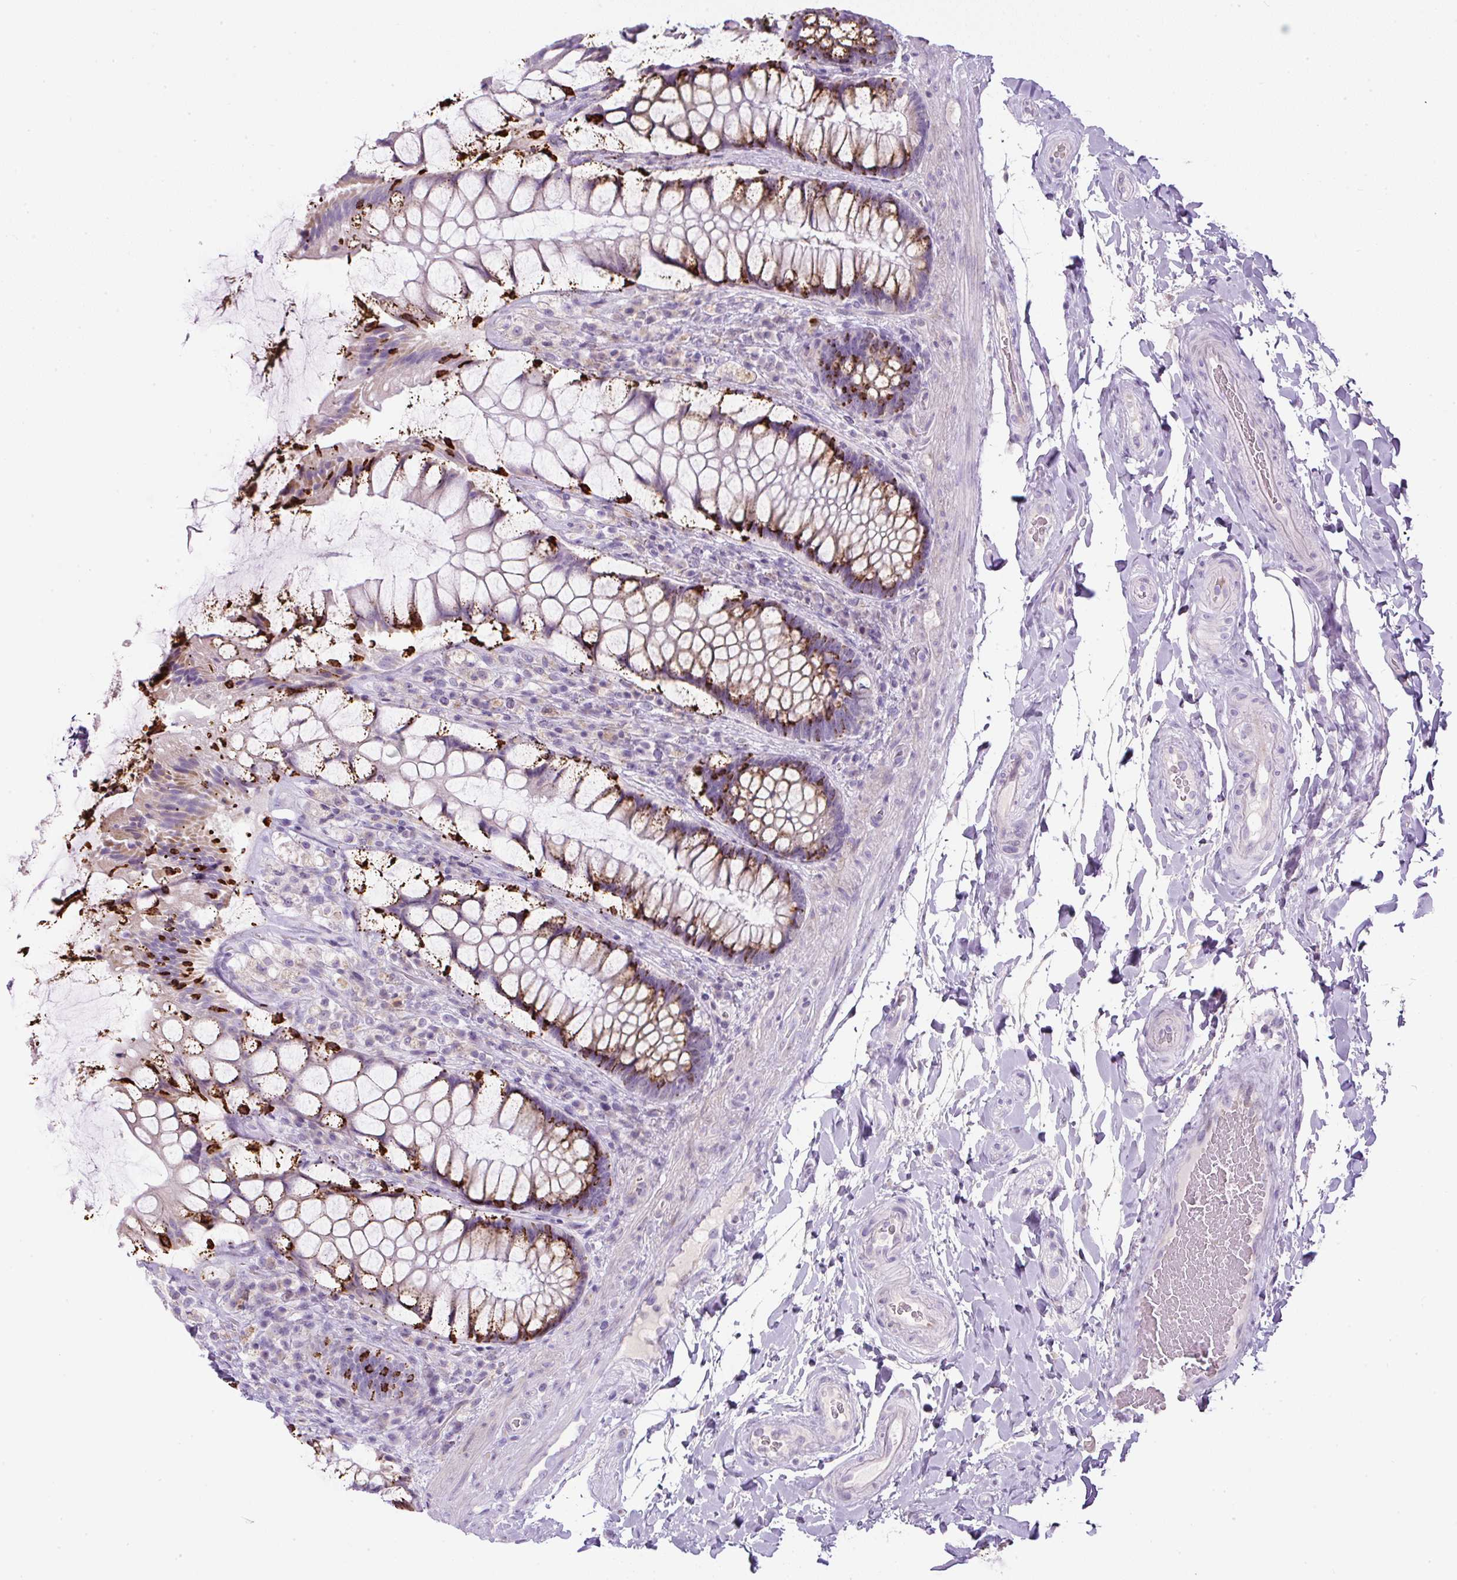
{"staining": {"intensity": "strong", "quantity": "25%-75%", "location": "cytoplasmic/membranous"}, "tissue": "rectum", "cell_type": "Glandular cells", "image_type": "normal", "snomed": [{"axis": "morphology", "description": "Normal tissue, NOS"}, {"axis": "topography", "description": "Rectum"}], "caption": "This histopathology image demonstrates immunohistochemistry (IHC) staining of unremarkable human rectum, with high strong cytoplasmic/membranous positivity in about 25%-75% of glandular cells.", "gene": "FGFBP3", "patient": {"sex": "female", "age": 58}}